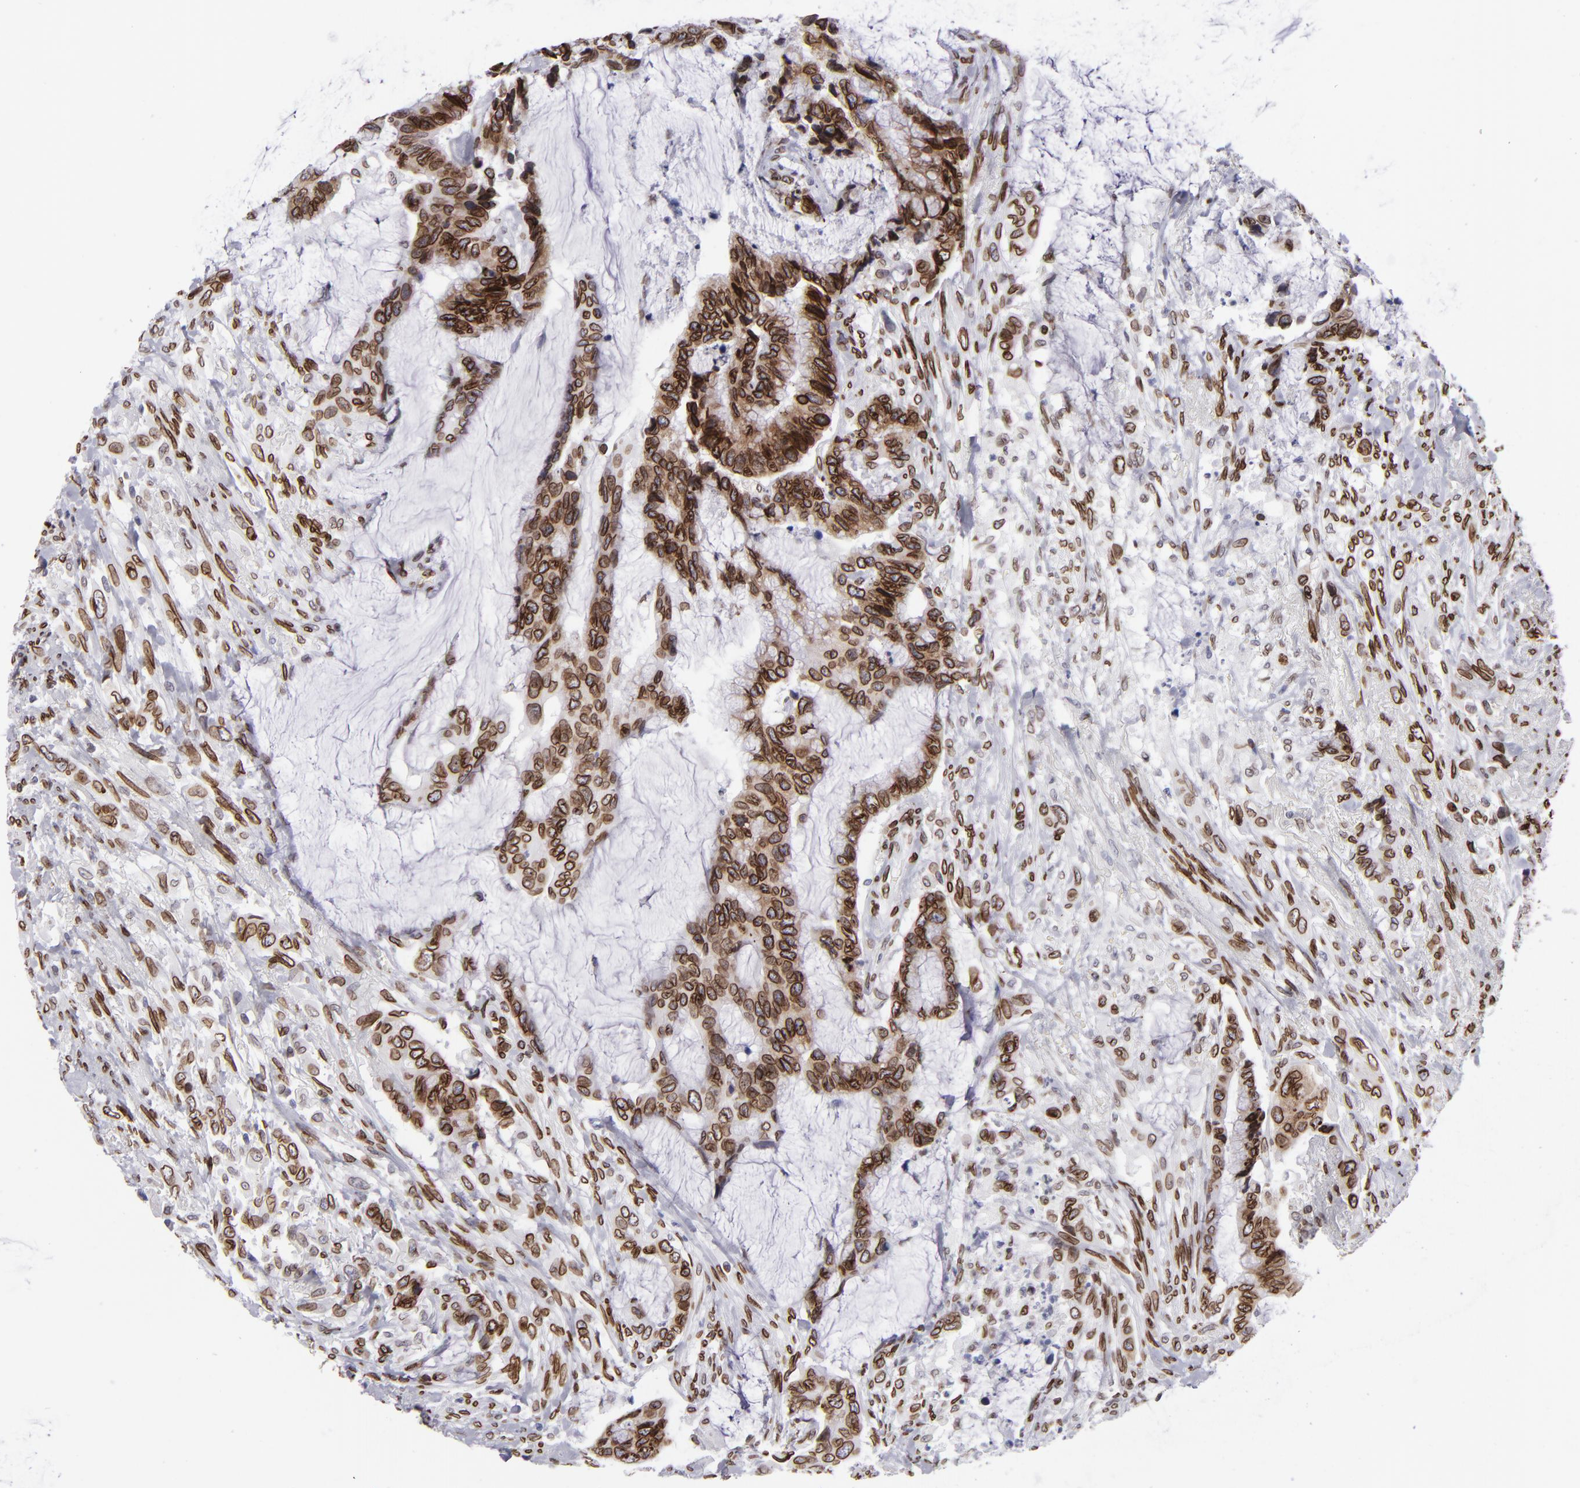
{"staining": {"intensity": "strong", "quantity": ">75%", "location": "cytoplasmic/membranous,nuclear"}, "tissue": "colorectal cancer", "cell_type": "Tumor cells", "image_type": "cancer", "snomed": [{"axis": "morphology", "description": "Adenocarcinoma, NOS"}, {"axis": "topography", "description": "Rectum"}], "caption": "Tumor cells demonstrate high levels of strong cytoplasmic/membranous and nuclear positivity in approximately >75% of cells in human colorectal adenocarcinoma.", "gene": "EMD", "patient": {"sex": "female", "age": 59}}